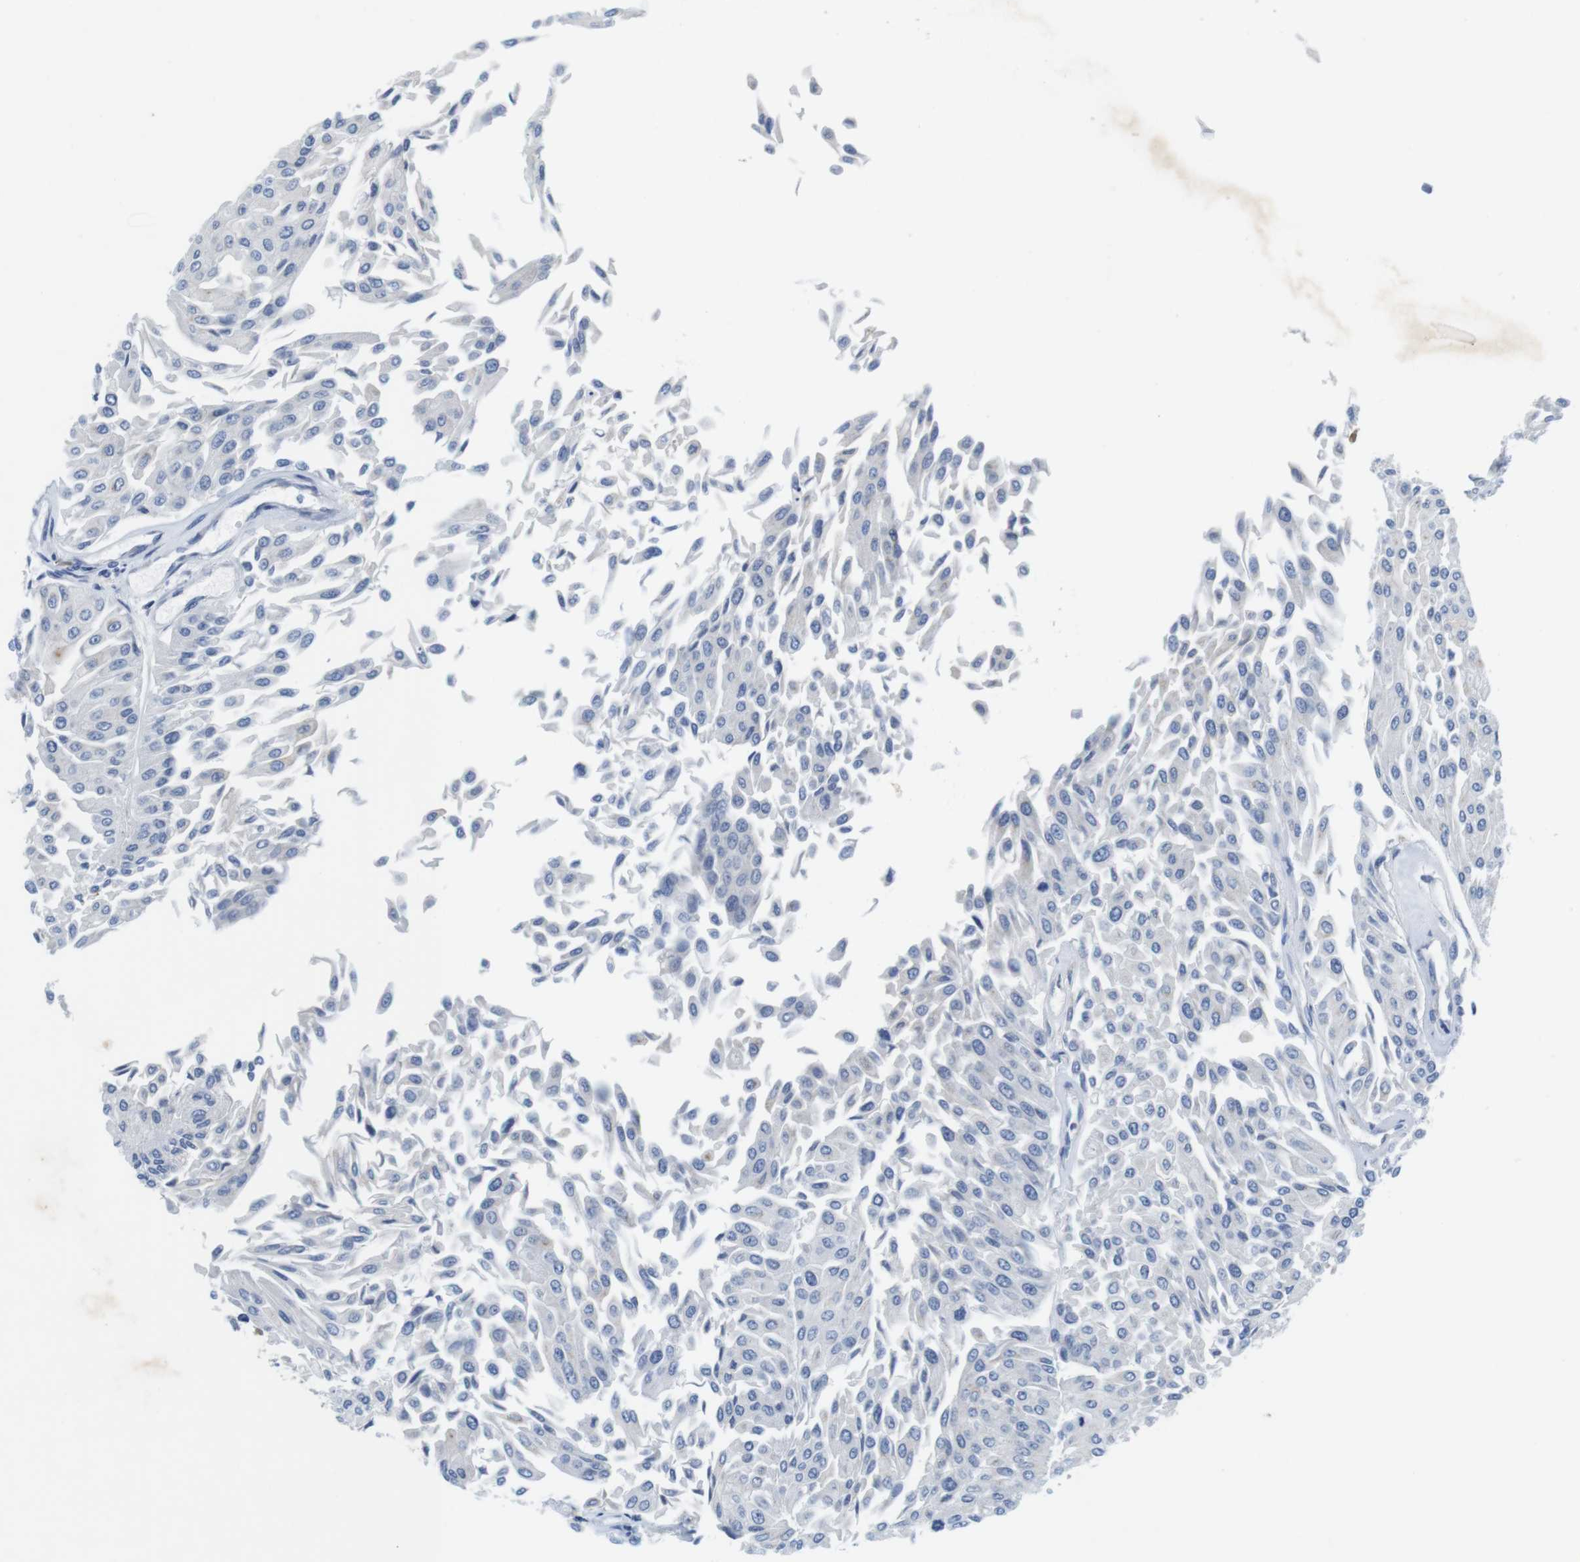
{"staining": {"intensity": "negative", "quantity": "none", "location": "none"}, "tissue": "urothelial cancer", "cell_type": "Tumor cells", "image_type": "cancer", "snomed": [{"axis": "morphology", "description": "Urothelial carcinoma, Low grade"}, {"axis": "topography", "description": "Urinary bladder"}], "caption": "Urothelial cancer was stained to show a protein in brown. There is no significant positivity in tumor cells.", "gene": "CNGA2", "patient": {"sex": "male", "age": 67}}